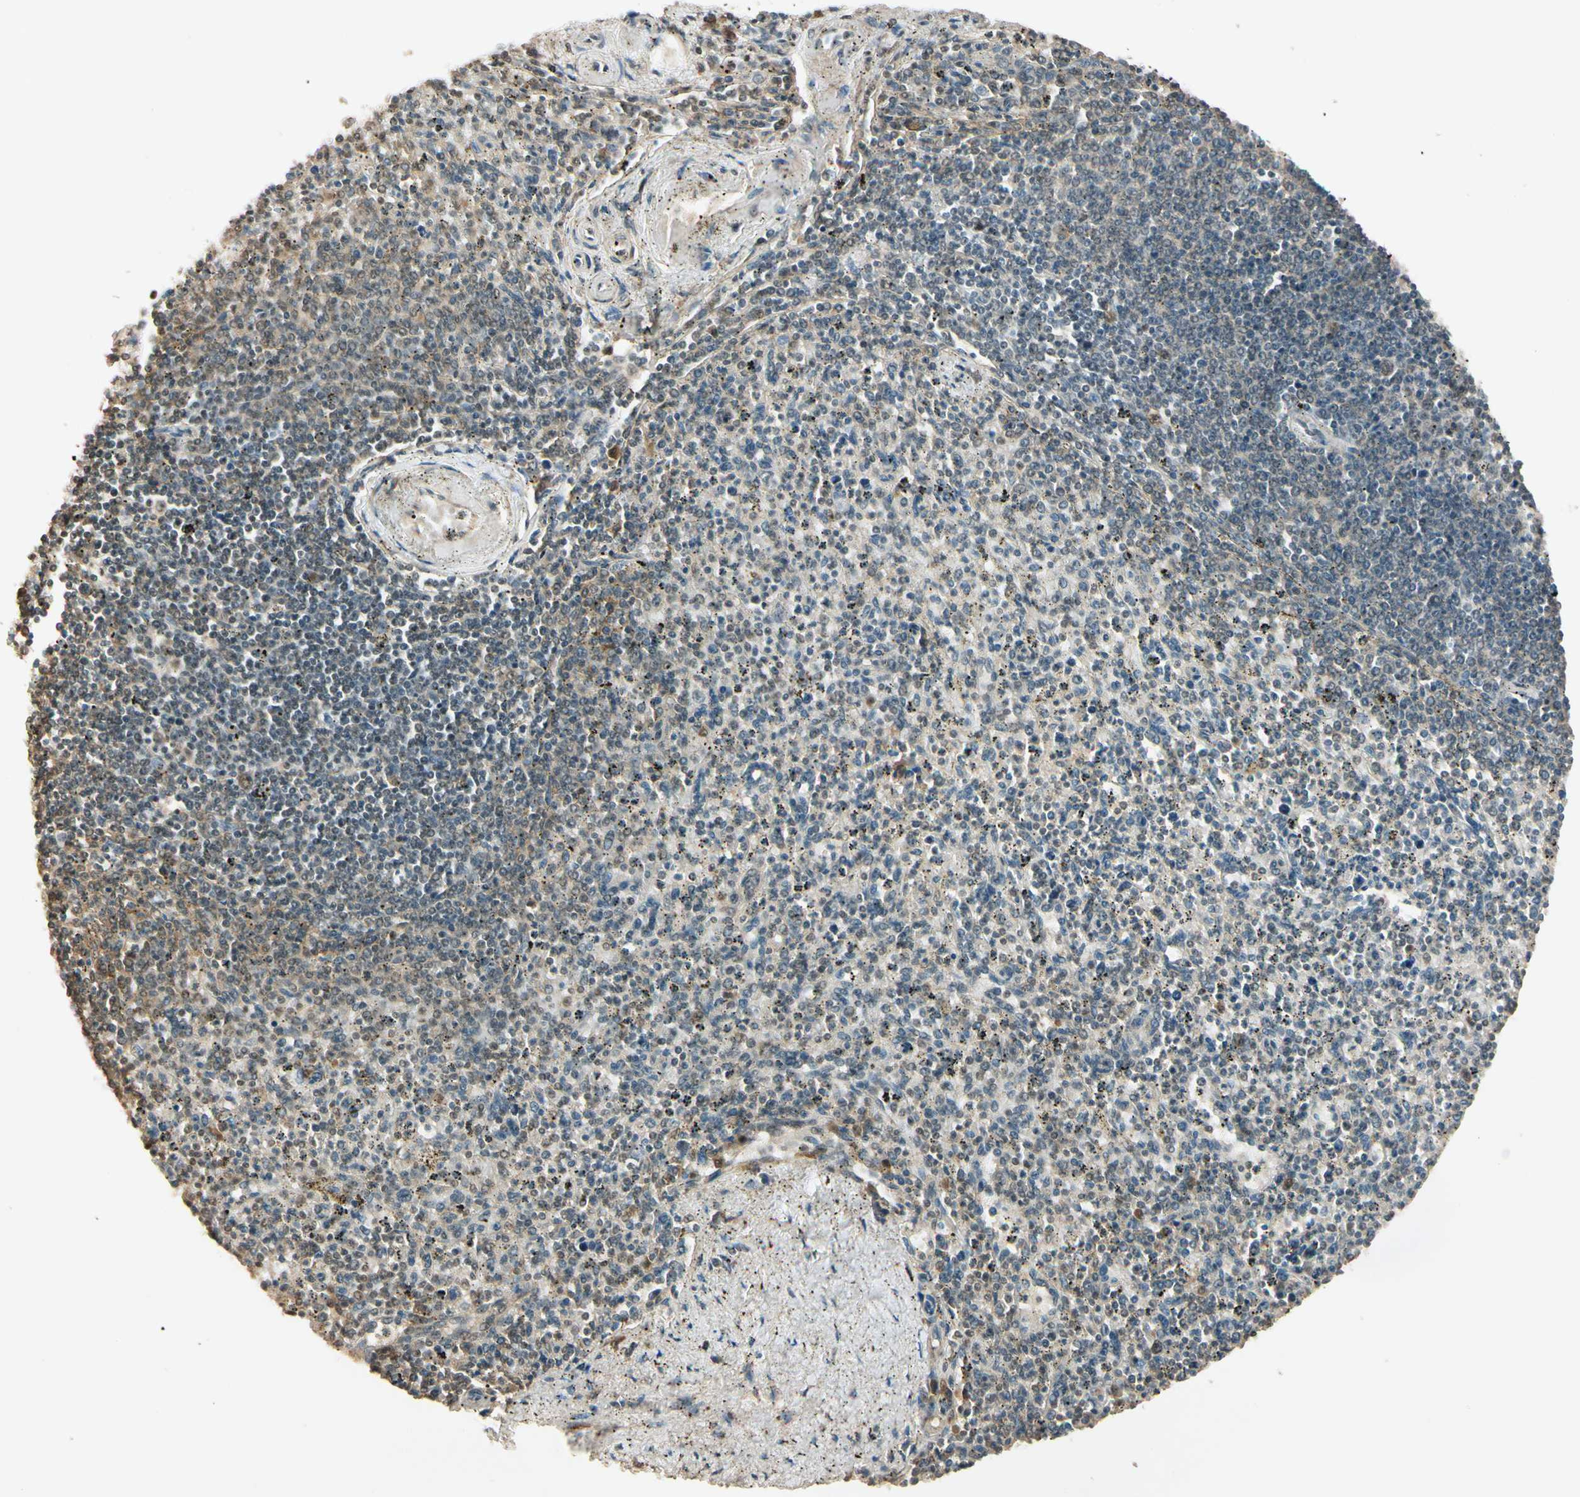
{"staining": {"intensity": "weak", "quantity": "<25%", "location": "cytoplasmic/membranous,nuclear"}, "tissue": "spleen", "cell_type": "Cells in red pulp", "image_type": "normal", "snomed": [{"axis": "morphology", "description": "Normal tissue, NOS"}, {"axis": "topography", "description": "Spleen"}], "caption": "Immunohistochemical staining of normal human spleen demonstrates no significant expression in cells in red pulp.", "gene": "MCPH1", "patient": {"sex": "male", "age": 72}}